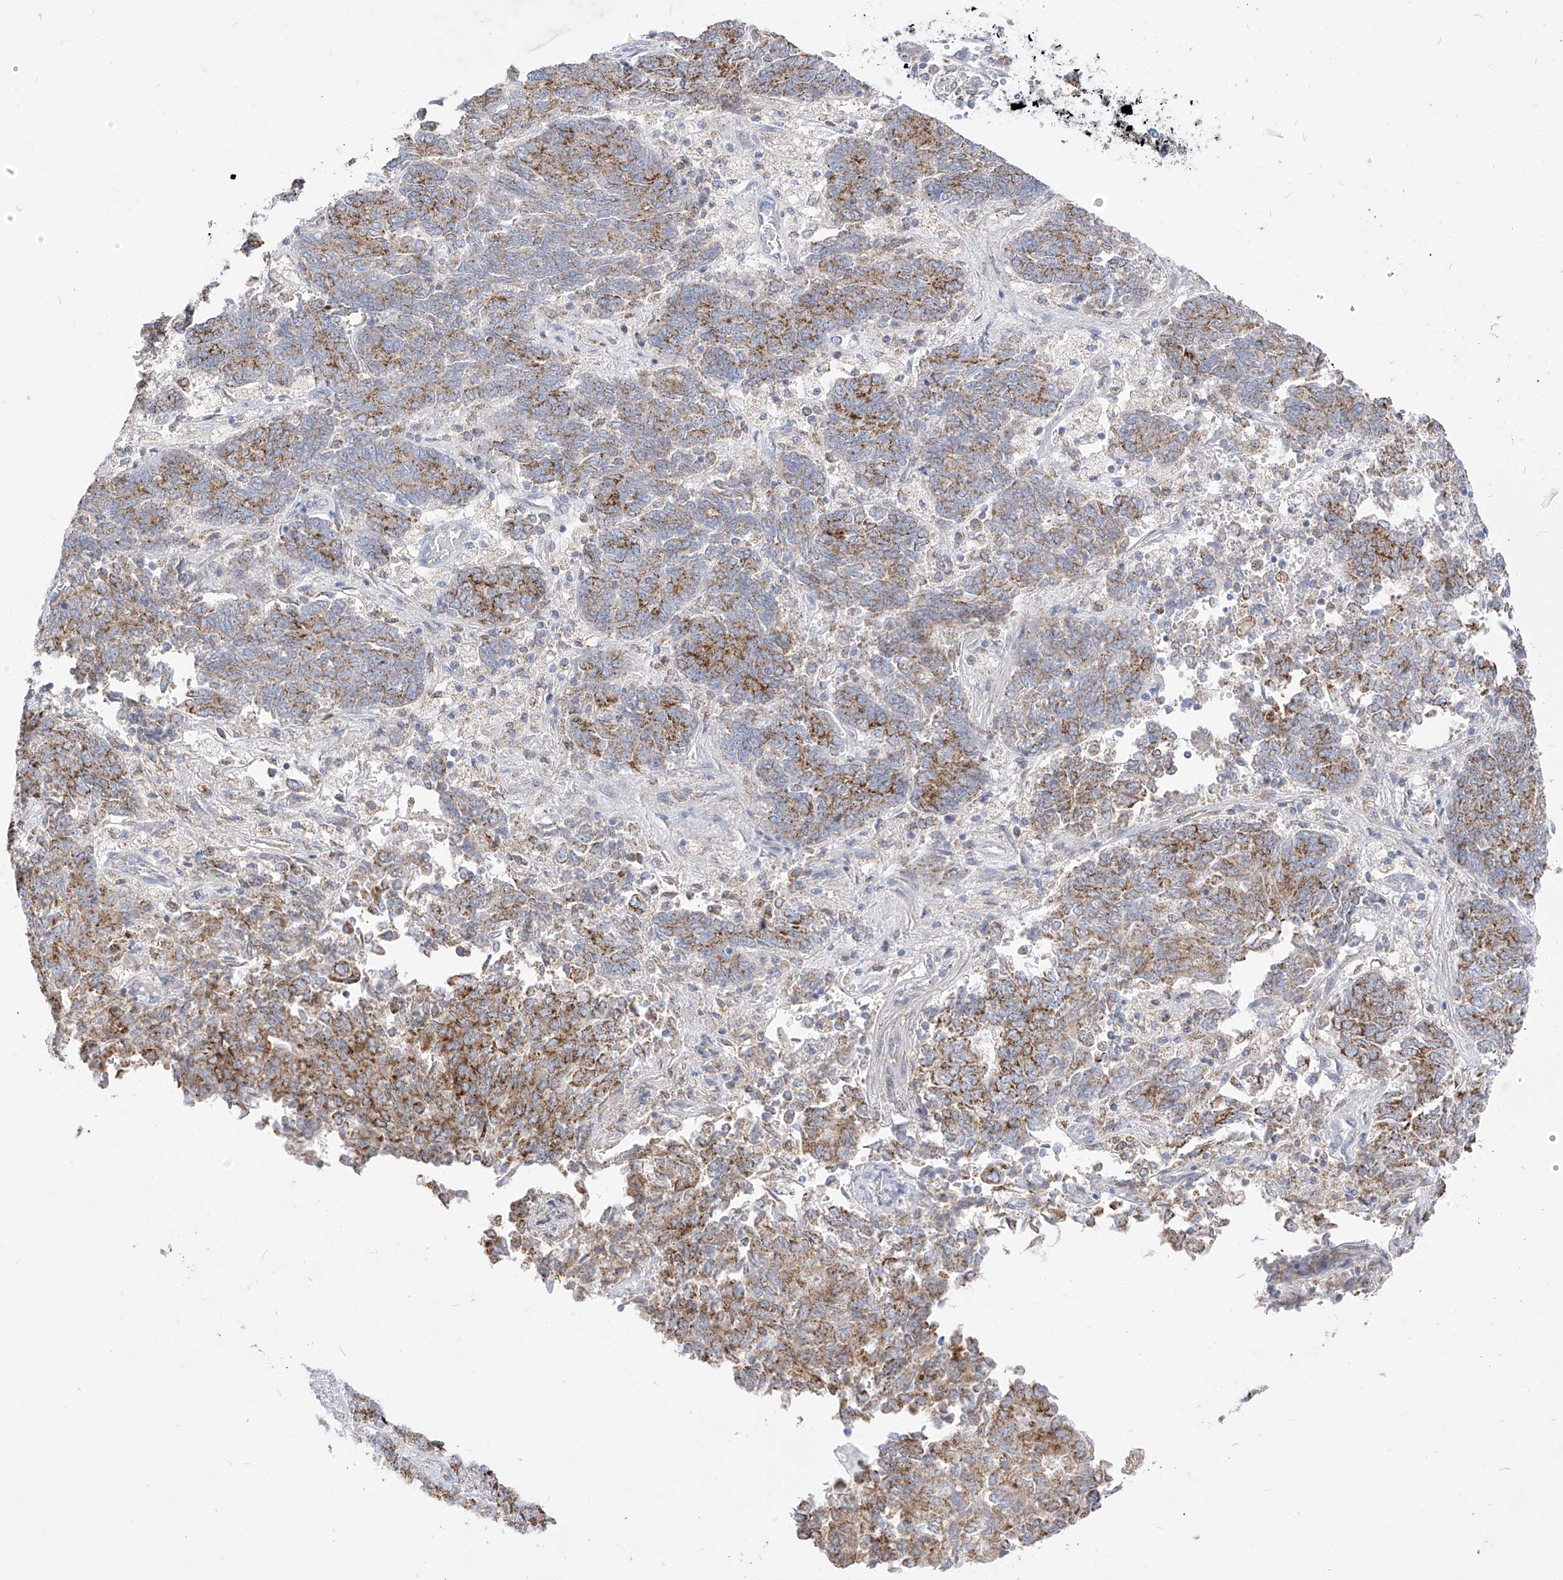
{"staining": {"intensity": "moderate", "quantity": ">75%", "location": "cytoplasmic/membranous"}, "tissue": "endometrial cancer", "cell_type": "Tumor cells", "image_type": "cancer", "snomed": [{"axis": "morphology", "description": "Adenocarcinoma, NOS"}, {"axis": "topography", "description": "Endometrium"}], "caption": "Protein expression analysis of human adenocarcinoma (endometrial) reveals moderate cytoplasmic/membranous expression in approximately >75% of tumor cells.", "gene": "RASA2", "patient": {"sex": "female", "age": 80}}